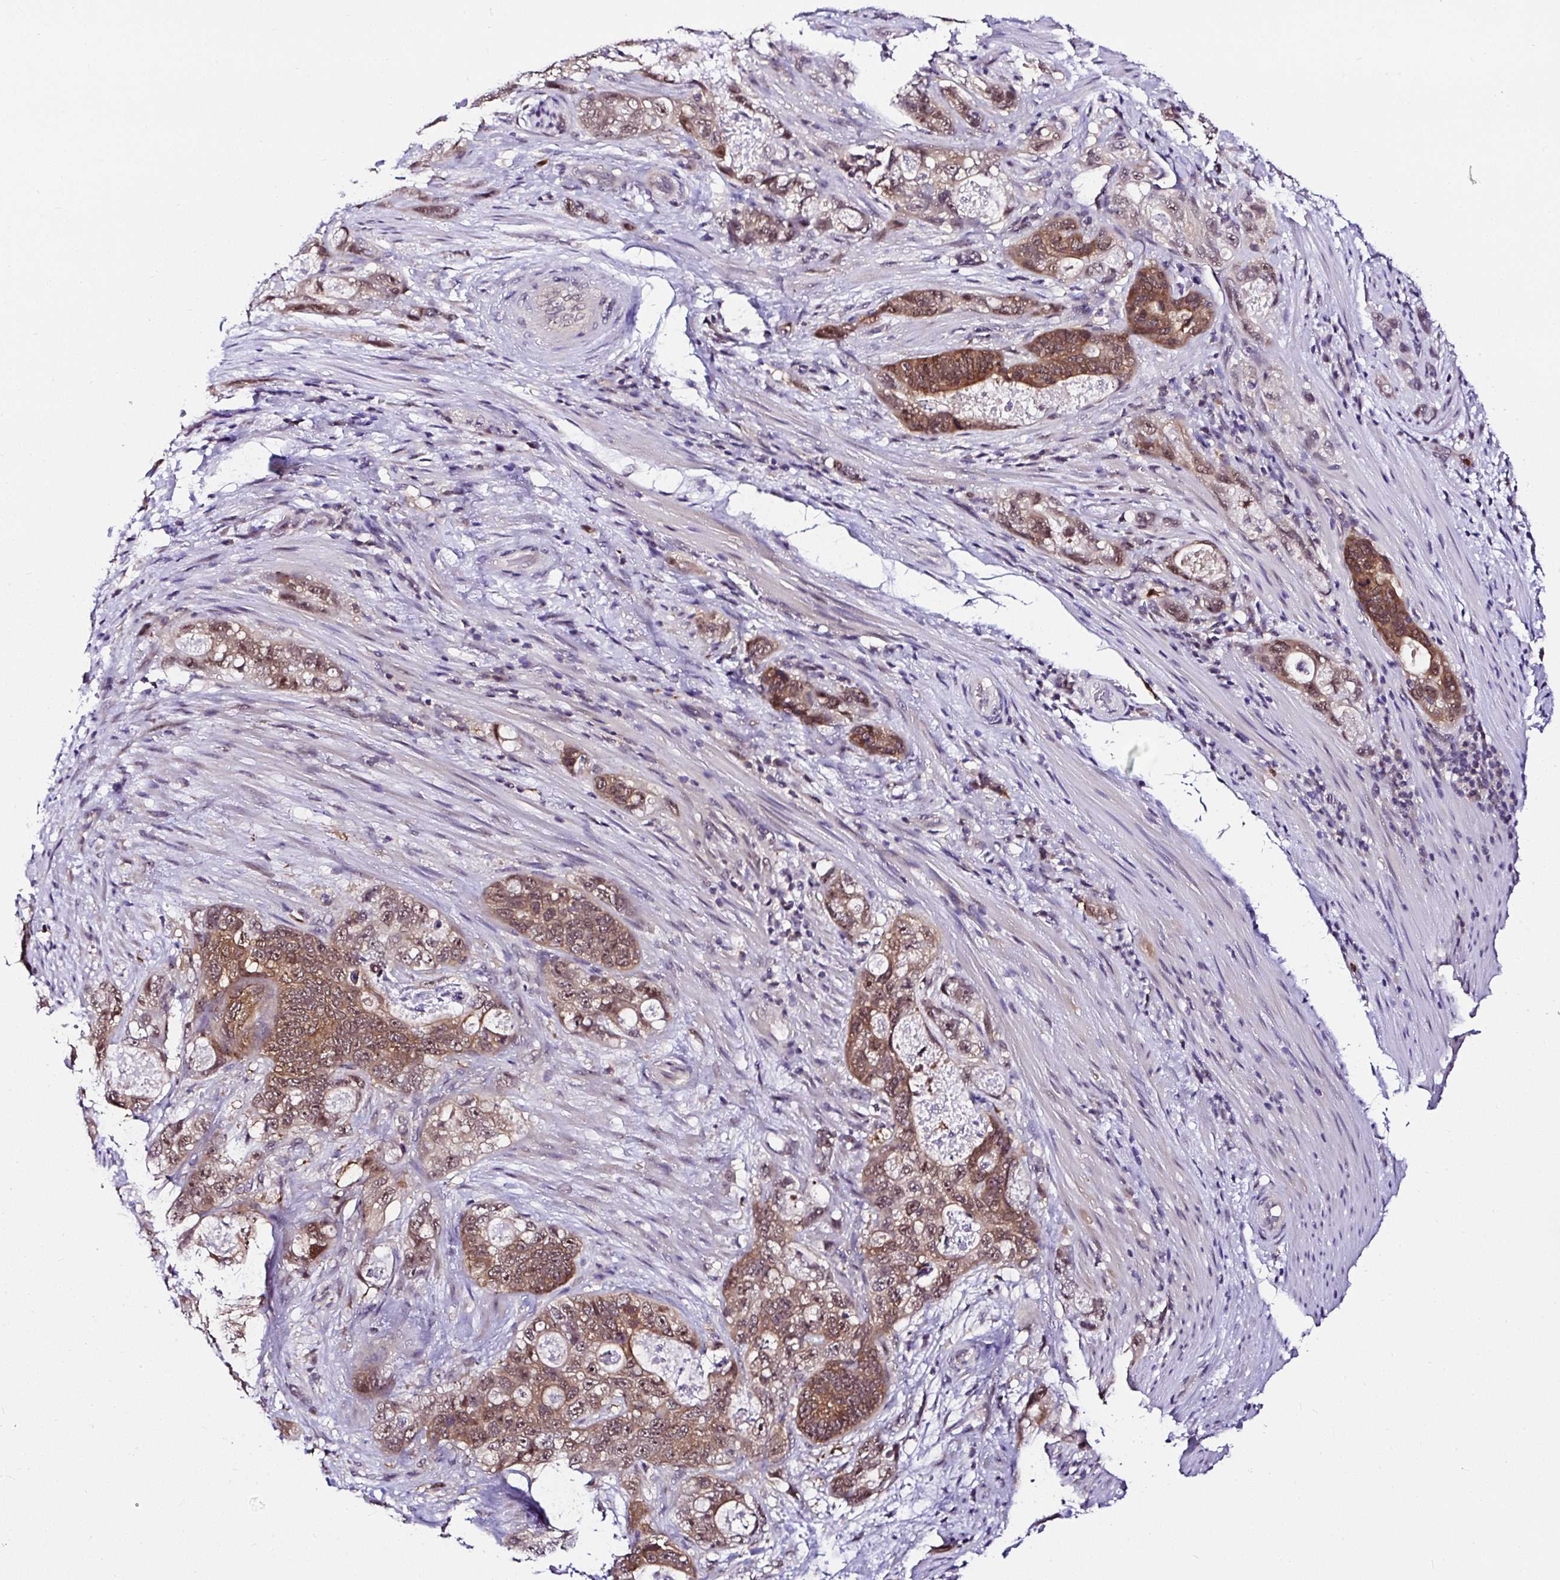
{"staining": {"intensity": "moderate", "quantity": ">75%", "location": "cytoplasmic/membranous,nuclear"}, "tissue": "stomach cancer", "cell_type": "Tumor cells", "image_type": "cancer", "snomed": [{"axis": "morphology", "description": "Normal tissue, NOS"}, {"axis": "morphology", "description": "Adenocarcinoma, NOS"}, {"axis": "topography", "description": "Stomach"}], "caption": "Tumor cells show medium levels of moderate cytoplasmic/membranous and nuclear positivity in about >75% of cells in human stomach cancer. Nuclei are stained in blue.", "gene": "PIN4", "patient": {"sex": "female", "age": 89}}